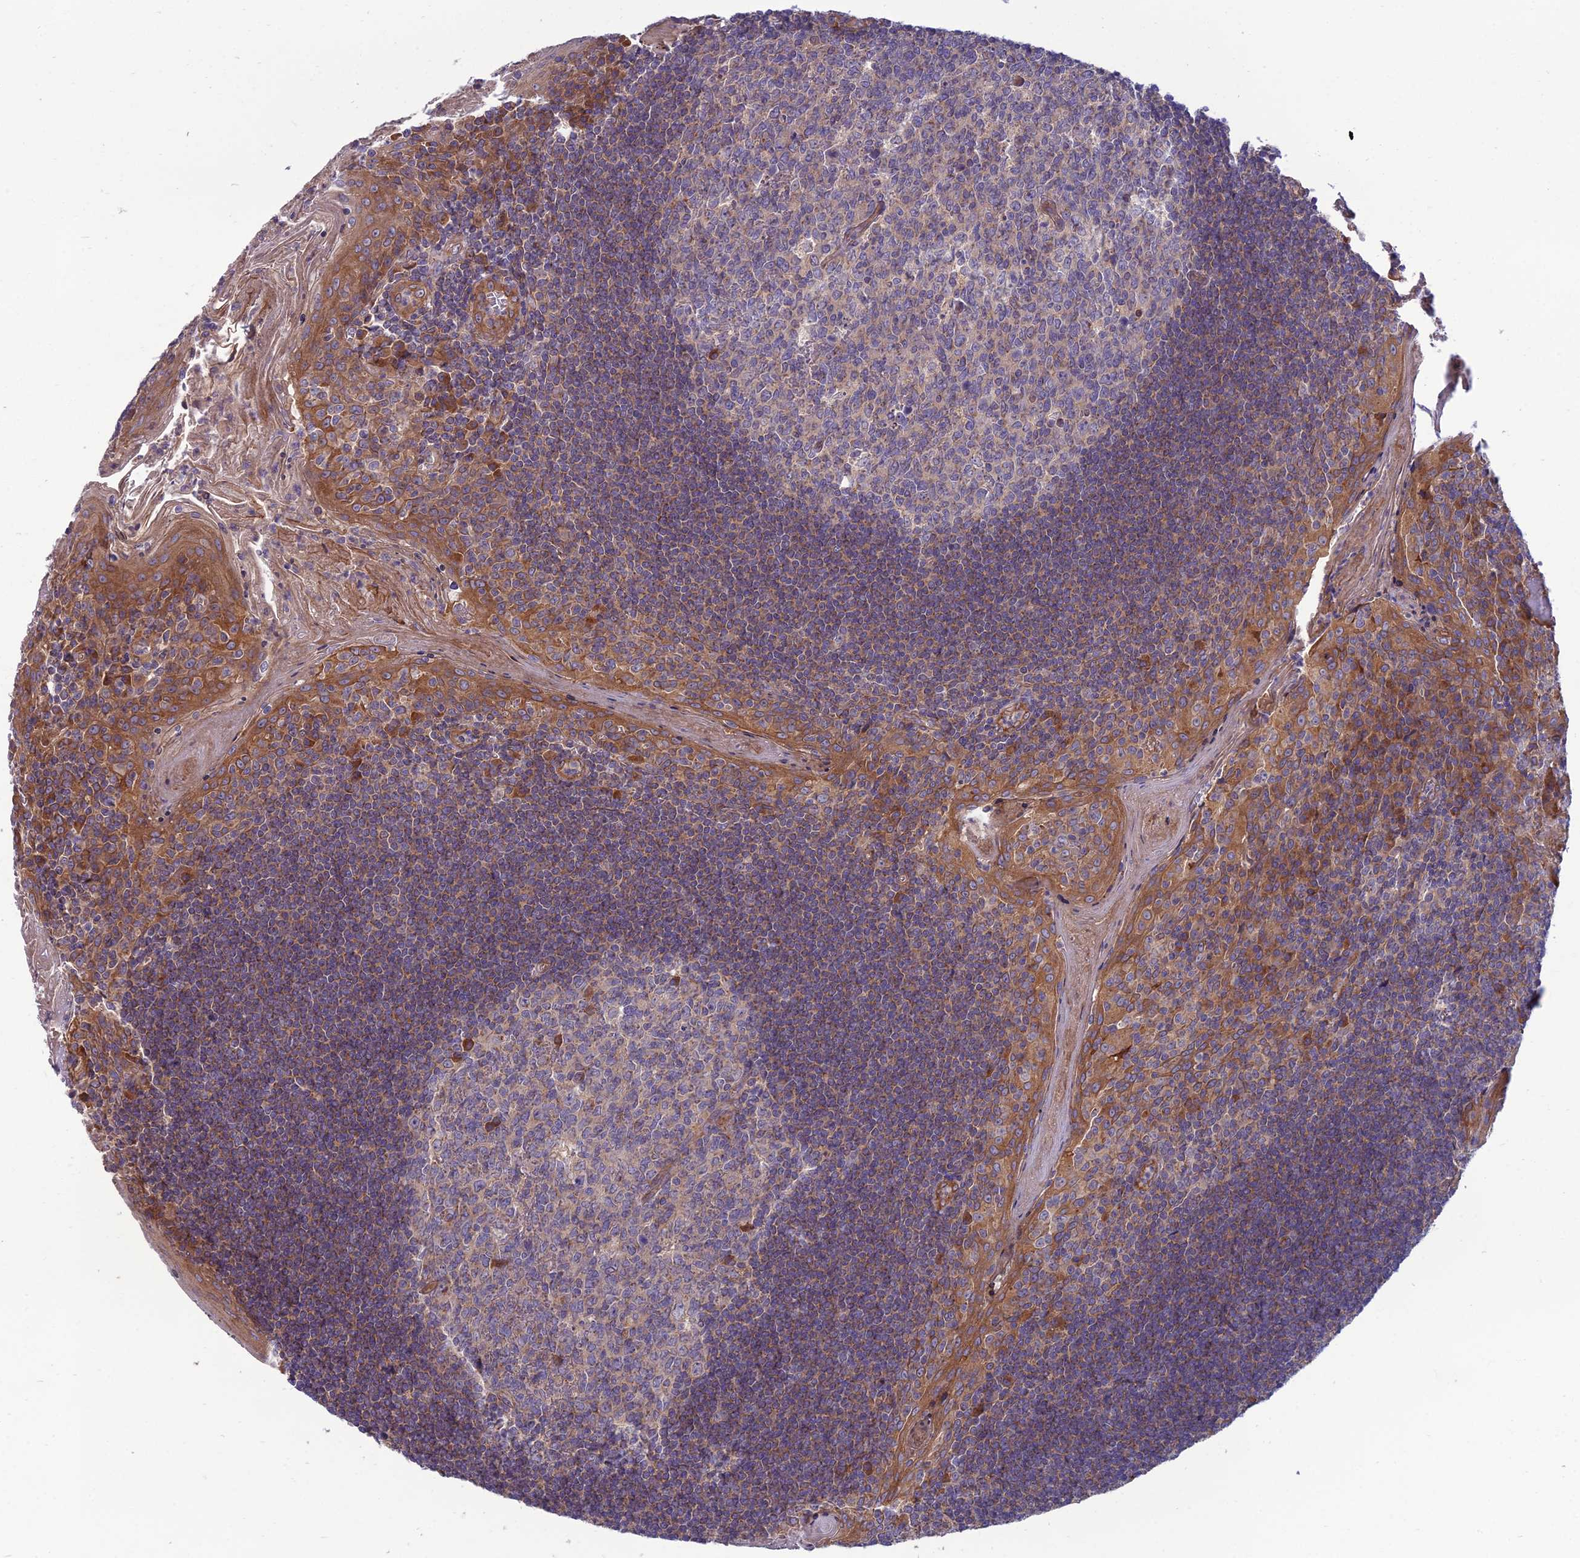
{"staining": {"intensity": "moderate", "quantity": "<25%", "location": "cytoplasmic/membranous"}, "tissue": "tonsil", "cell_type": "Germinal center cells", "image_type": "normal", "snomed": [{"axis": "morphology", "description": "Normal tissue, NOS"}, {"axis": "topography", "description": "Tonsil"}], "caption": "Immunohistochemistry (DAB (3,3'-diaminobenzidine)) staining of benign tonsil demonstrates moderate cytoplasmic/membranous protein positivity in approximately <25% of germinal center cells.", "gene": "WDR24", "patient": {"sex": "male", "age": 27}}